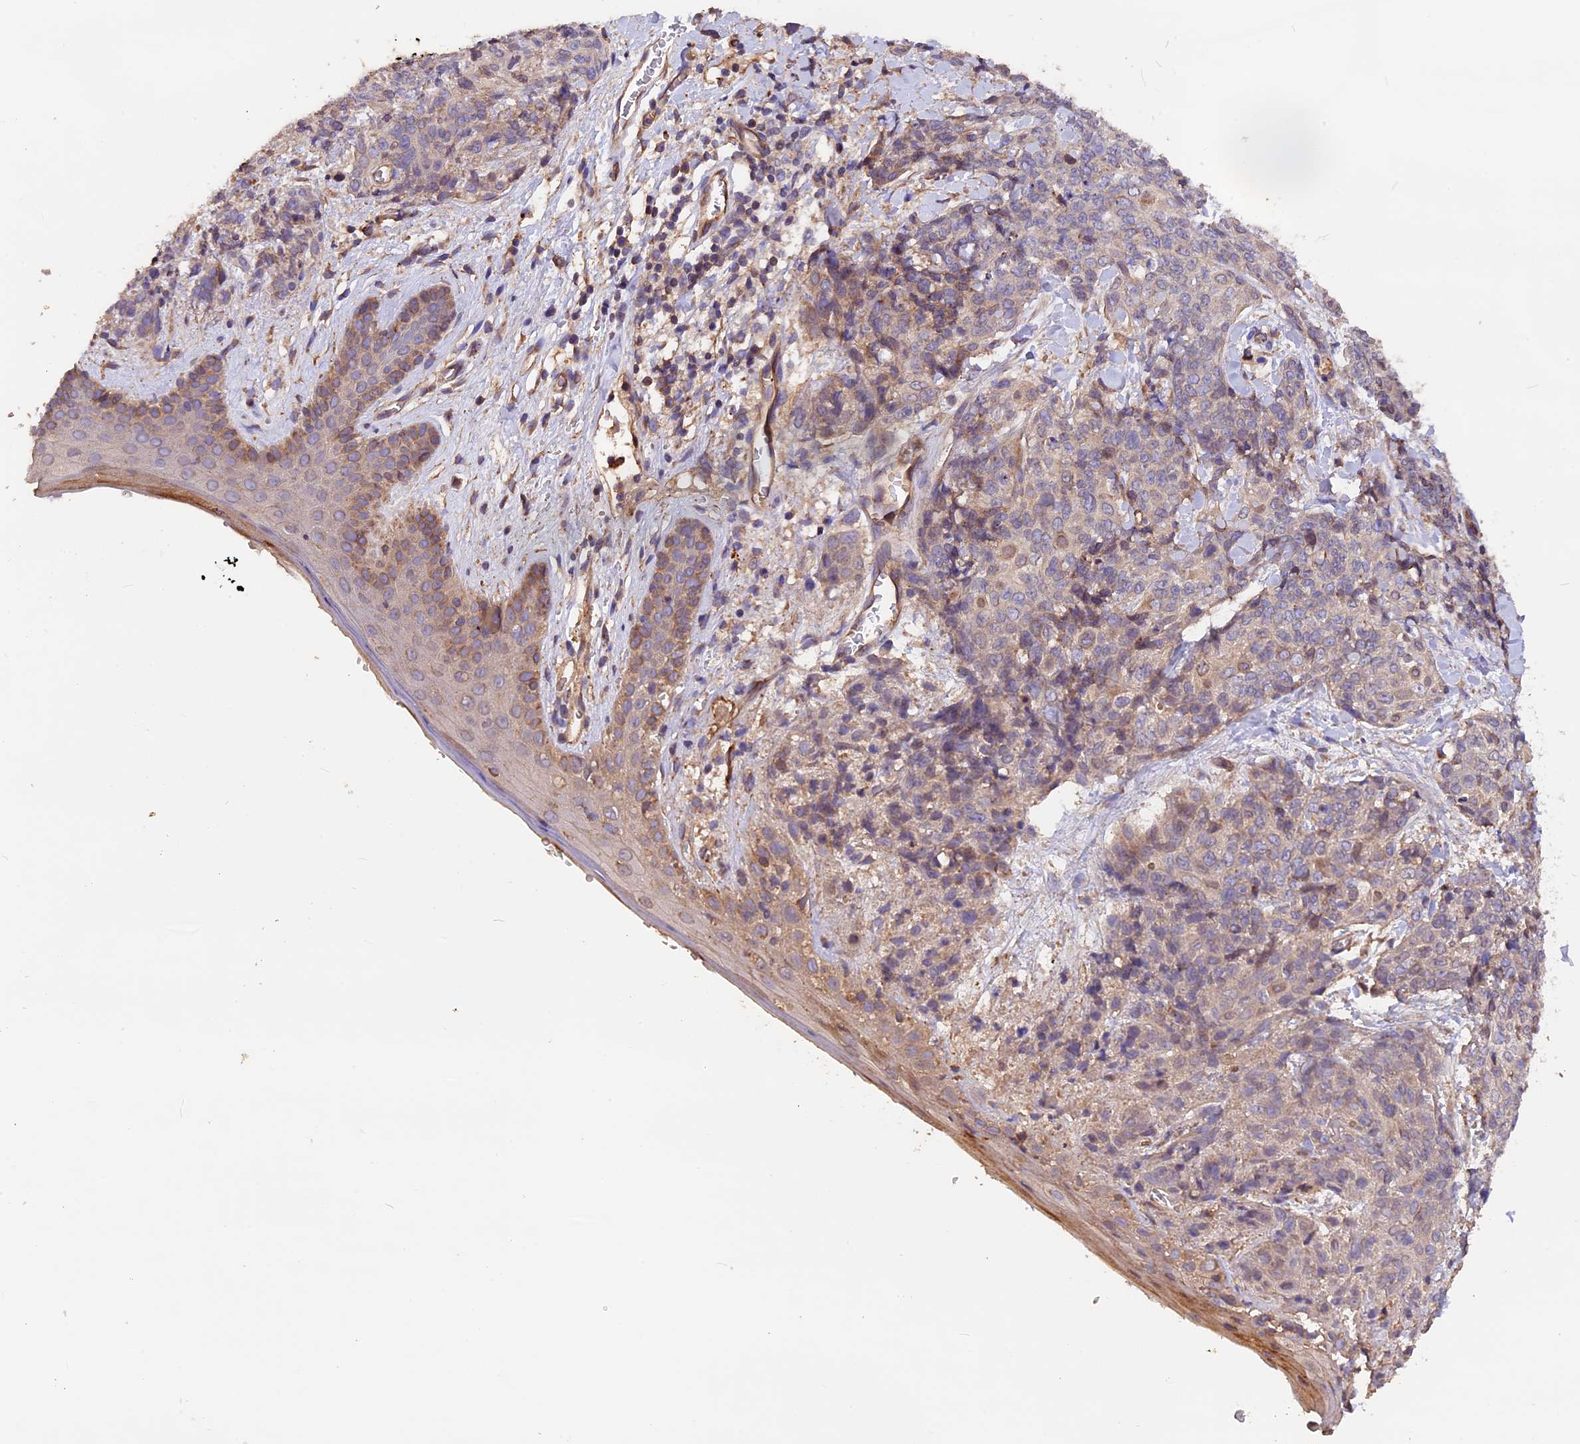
{"staining": {"intensity": "weak", "quantity": "25%-75%", "location": "cytoplasmic/membranous"}, "tissue": "skin cancer", "cell_type": "Tumor cells", "image_type": "cancer", "snomed": [{"axis": "morphology", "description": "Squamous cell carcinoma, NOS"}, {"axis": "topography", "description": "Skin"}, {"axis": "topography", "description": "Vulva"}], "caption": "Skin squamous cell carcinoma stained with immunohistochemistry displays weak cytoplasmic/membranous staining in approximately 25%-75% of tumor cells.", "gene": "ERMARD", "patient": {"sex": "female", "age": 85}}